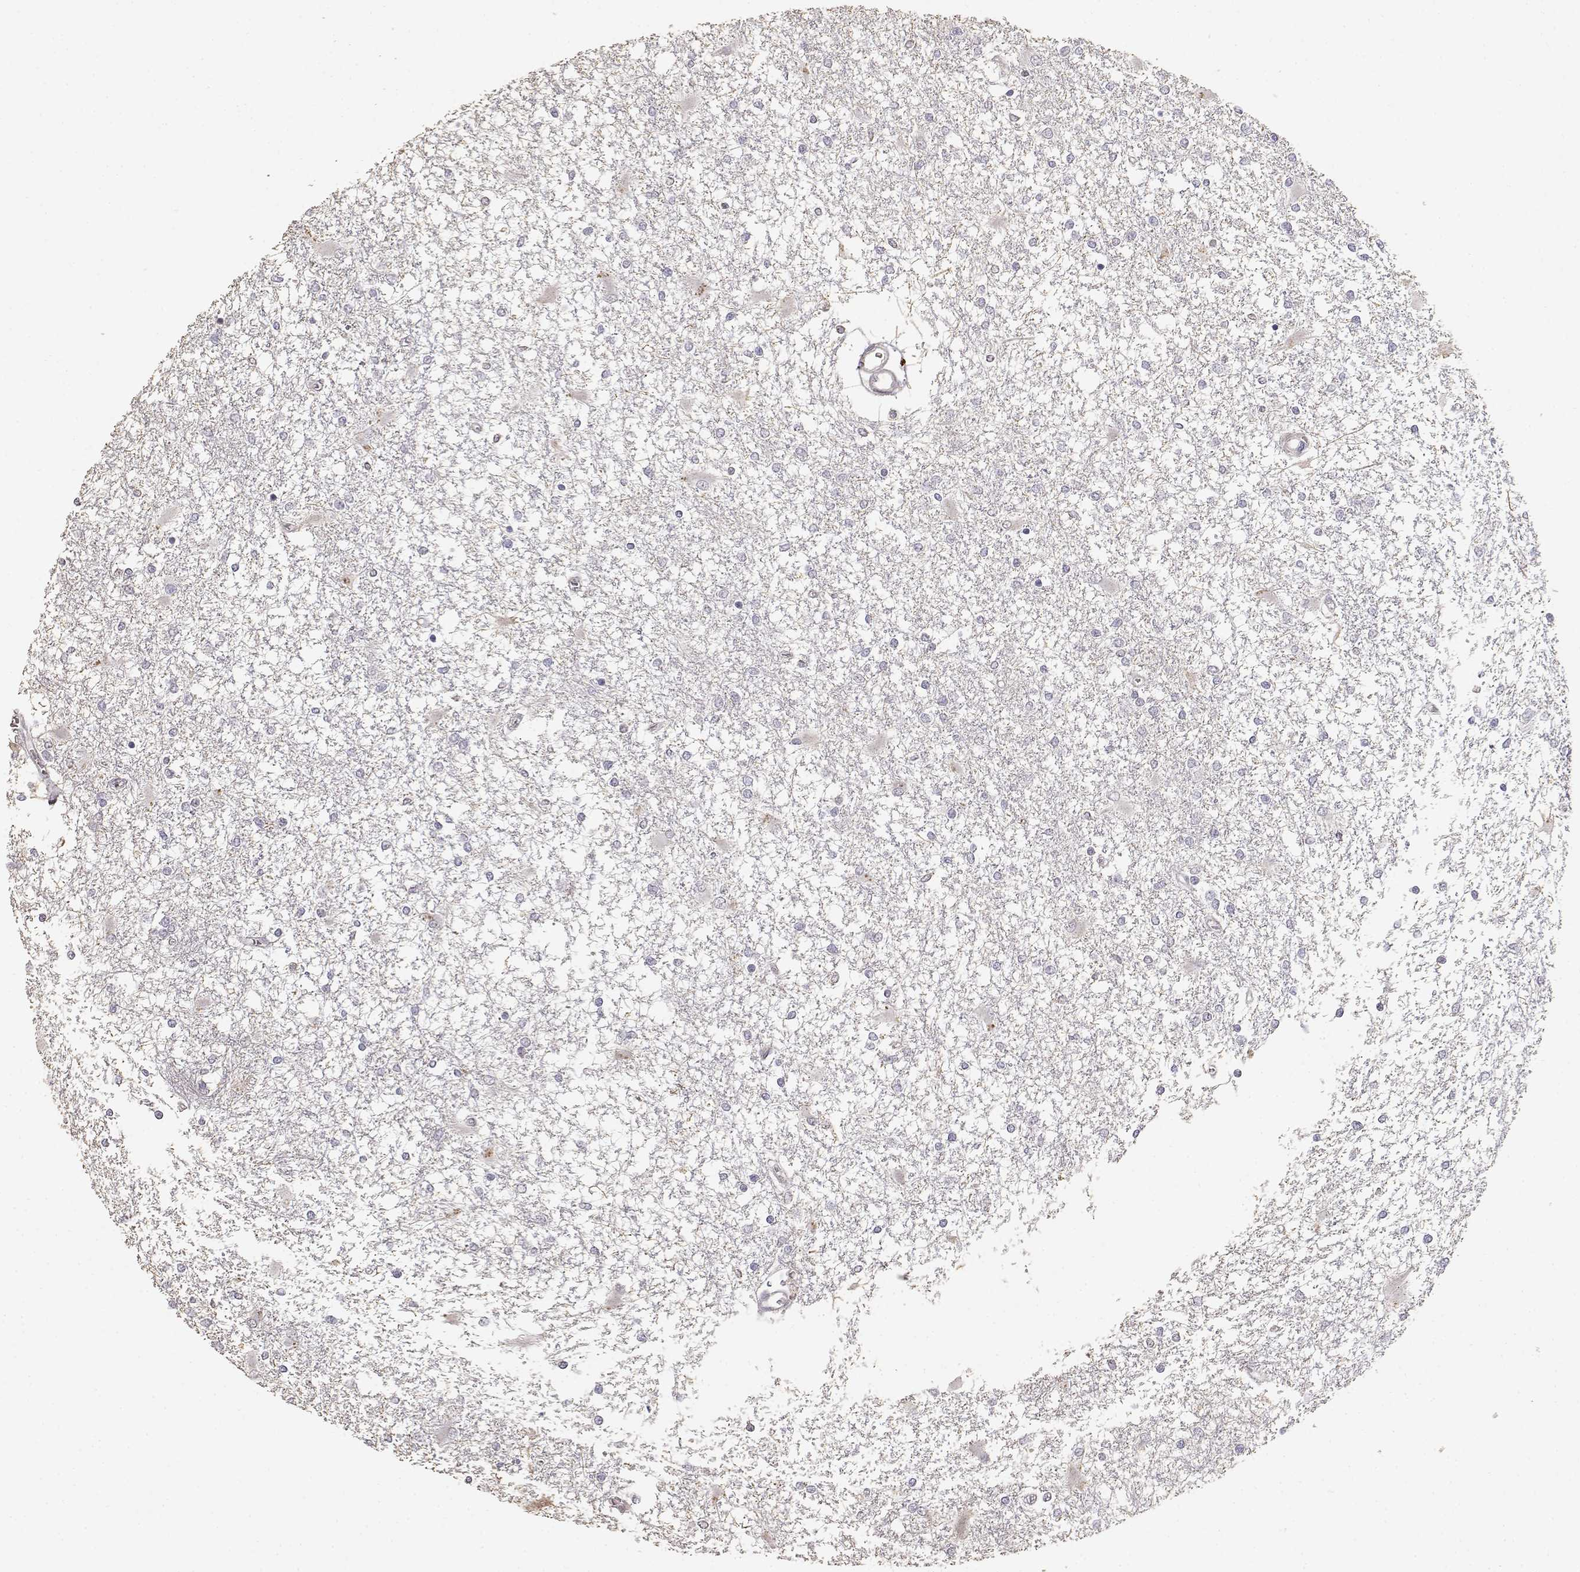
{"staining": {"intensity": "negative", "quantity": "none", "location": "none"}, "tissue": "glioma", "cell_type": "Tumor cells", "image_type": "cancer", "snomed": [{"axis": "morphology", "description": "Glioma, malignant, High grade"}, {"axis": "topography", "description": "Cerebral cortex"}], "caption": "A histopathology image of malignant glioma (high-grade) stained for a protein displays no brown staining in tumor cells.", "gene": "TNFRSF10C", "patient": {"sex": "male", "age": 79}}